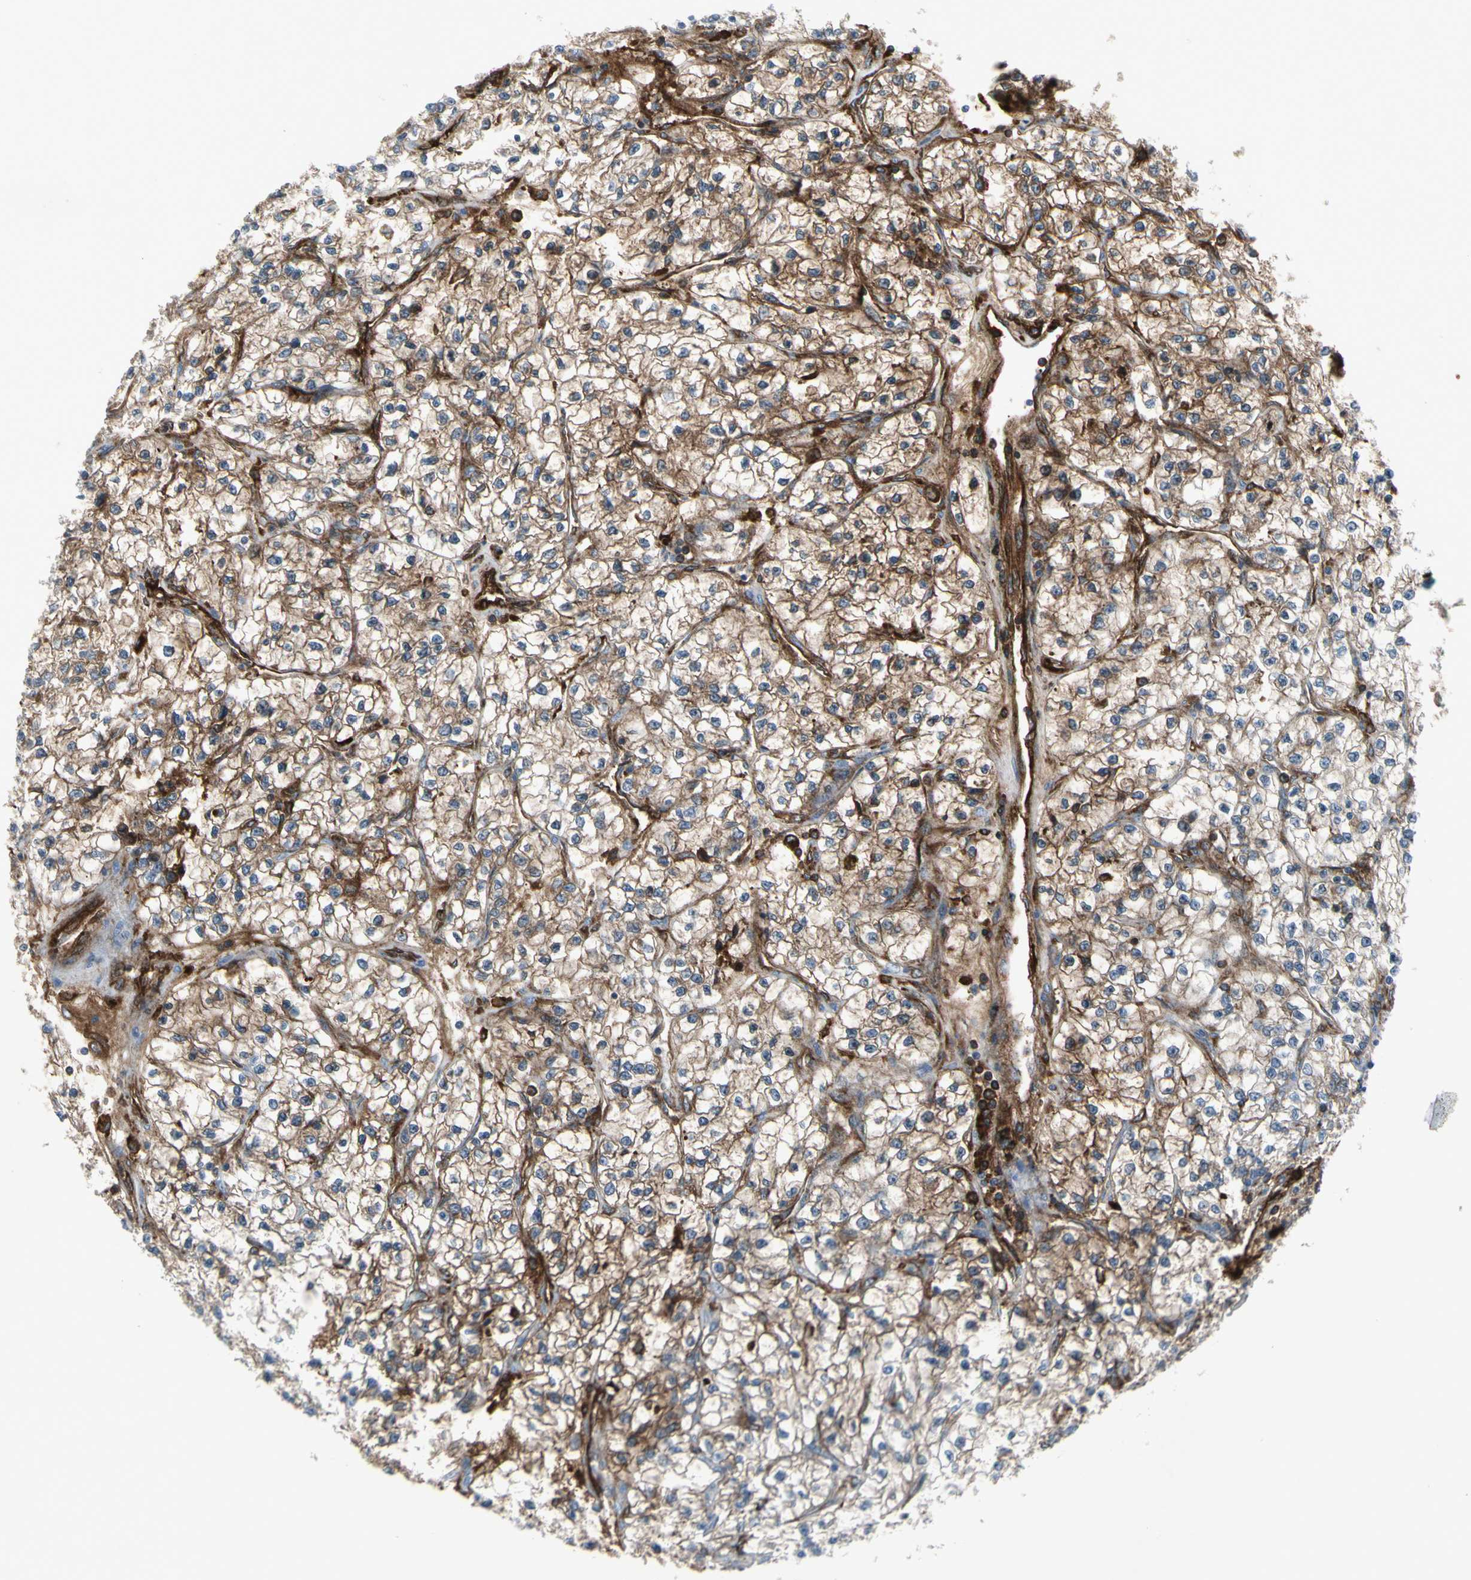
{"staining": {"intensity": "moderate", "quantity": "25%-75%", "location": "cytoplasmic/membranous"}, "tissue": "renal cancer", "cell_type": "Tumor cells", "image_type": "cancer", "snomed": [{"axis": "morphology", "description": "Adenocarcinoma, NOS"}, {"axis": "topography", "description": "Kidney"}], "caption": "The histopathology image shows a brown stain indicating the presence of a protein in the cytoplasmic/membranous of tumor cells in renal adenocarcinoma. (DAB (3,3'-diaminobenzidine) IHC with brightfield microscopy, high magnification).", "gene": "IGHG1", "patient": {"sex": "female", "age": 57}}